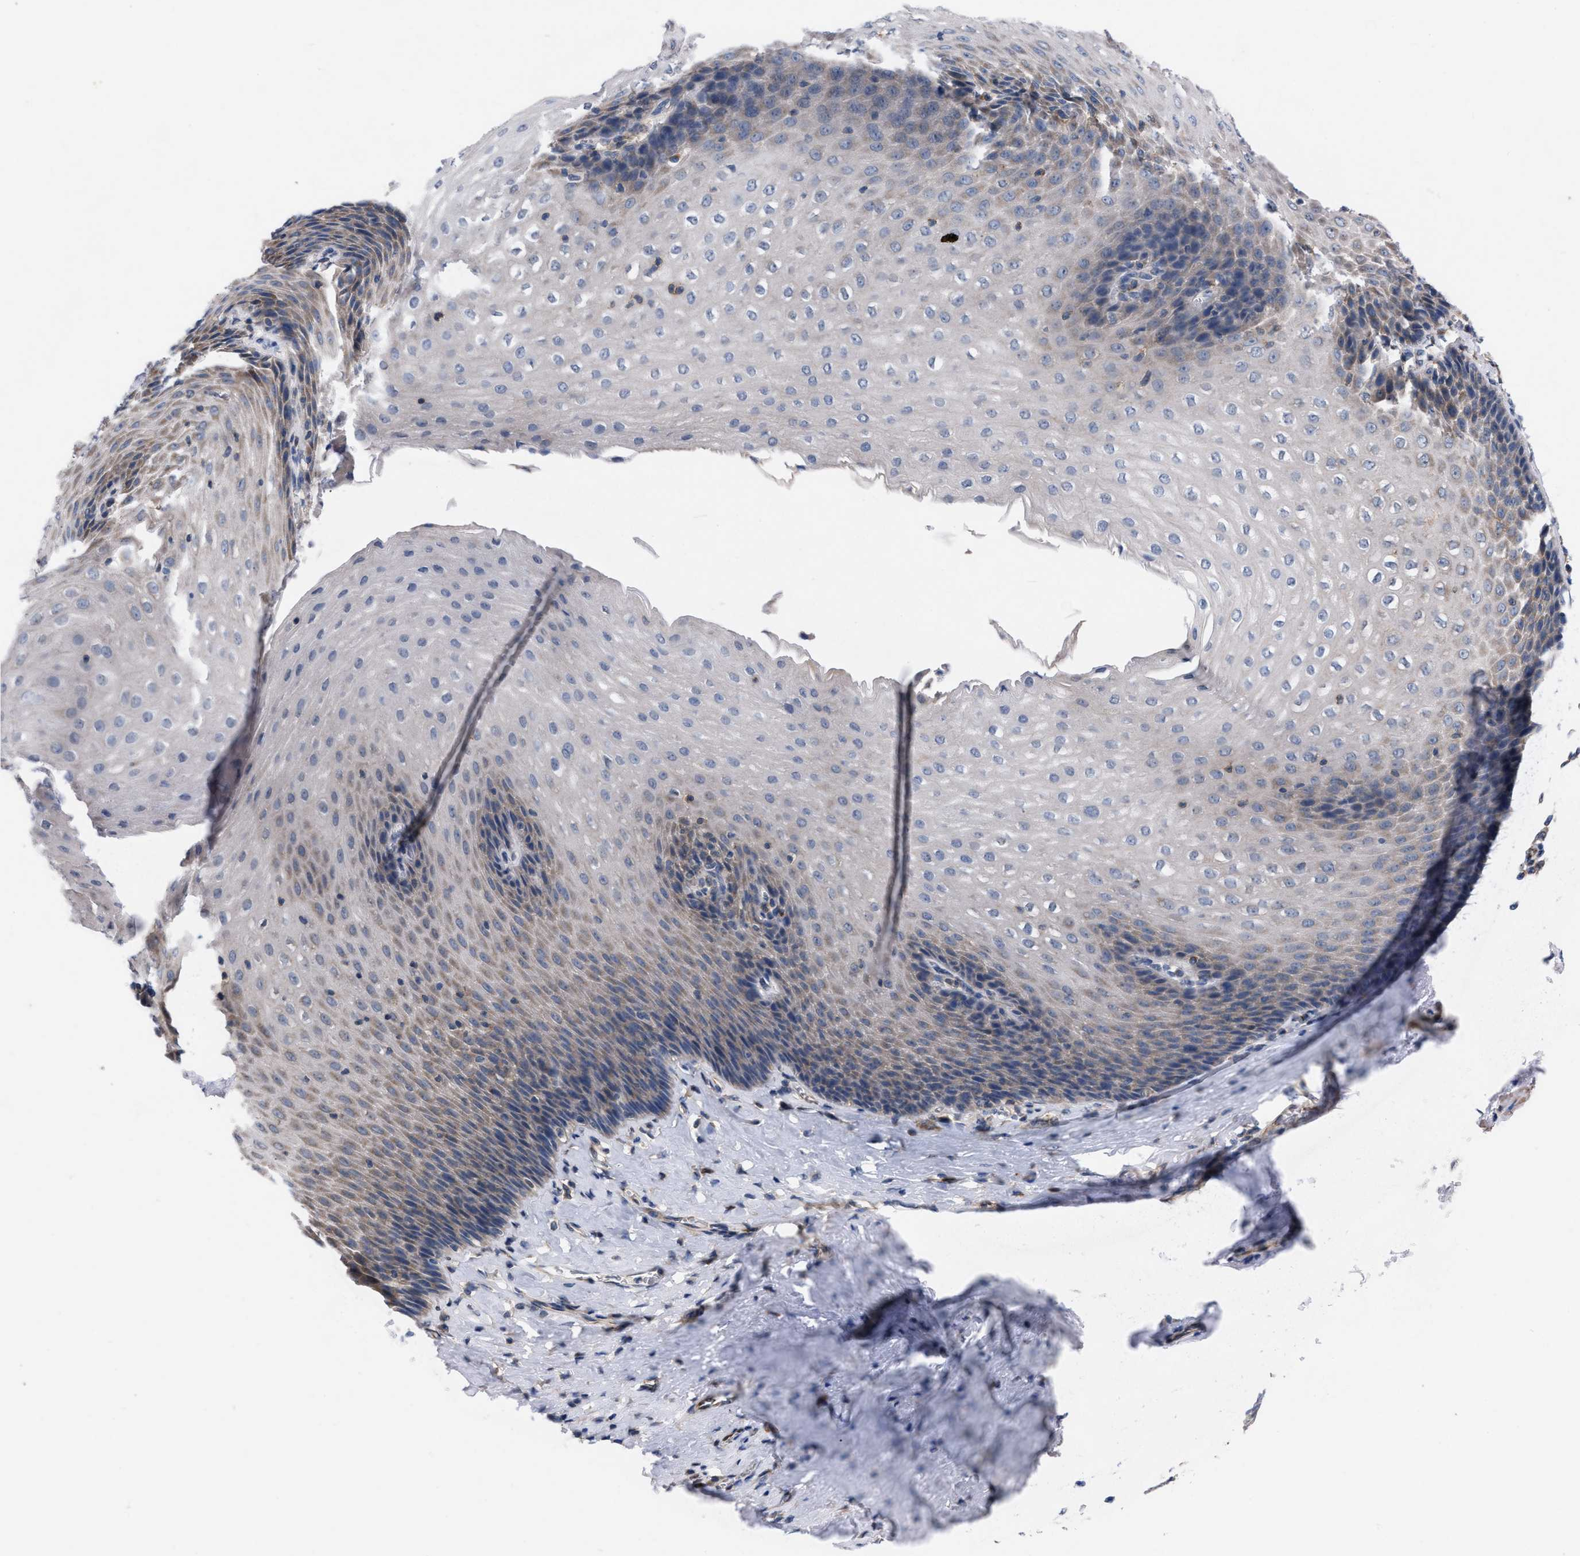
{"staining": {"intensity": "weak", "quantity": "<25%", "location": "cytoplasmic/membranous"}, "tissue": "esophagus", "cell_type": "Squamous epithelial cells", "image_type": "normal", "snomed": [{"axis": "morphology", "description": "Normal tissue, NOS"}, {"axis": "topography", "description": "Esophagus"}], "caption": "The histopathology image reveals no significant positivity in squamous epithelial cells of esophagus.", "gene": "TMEM131", "patient": {"sex": "female", "age": 61}}